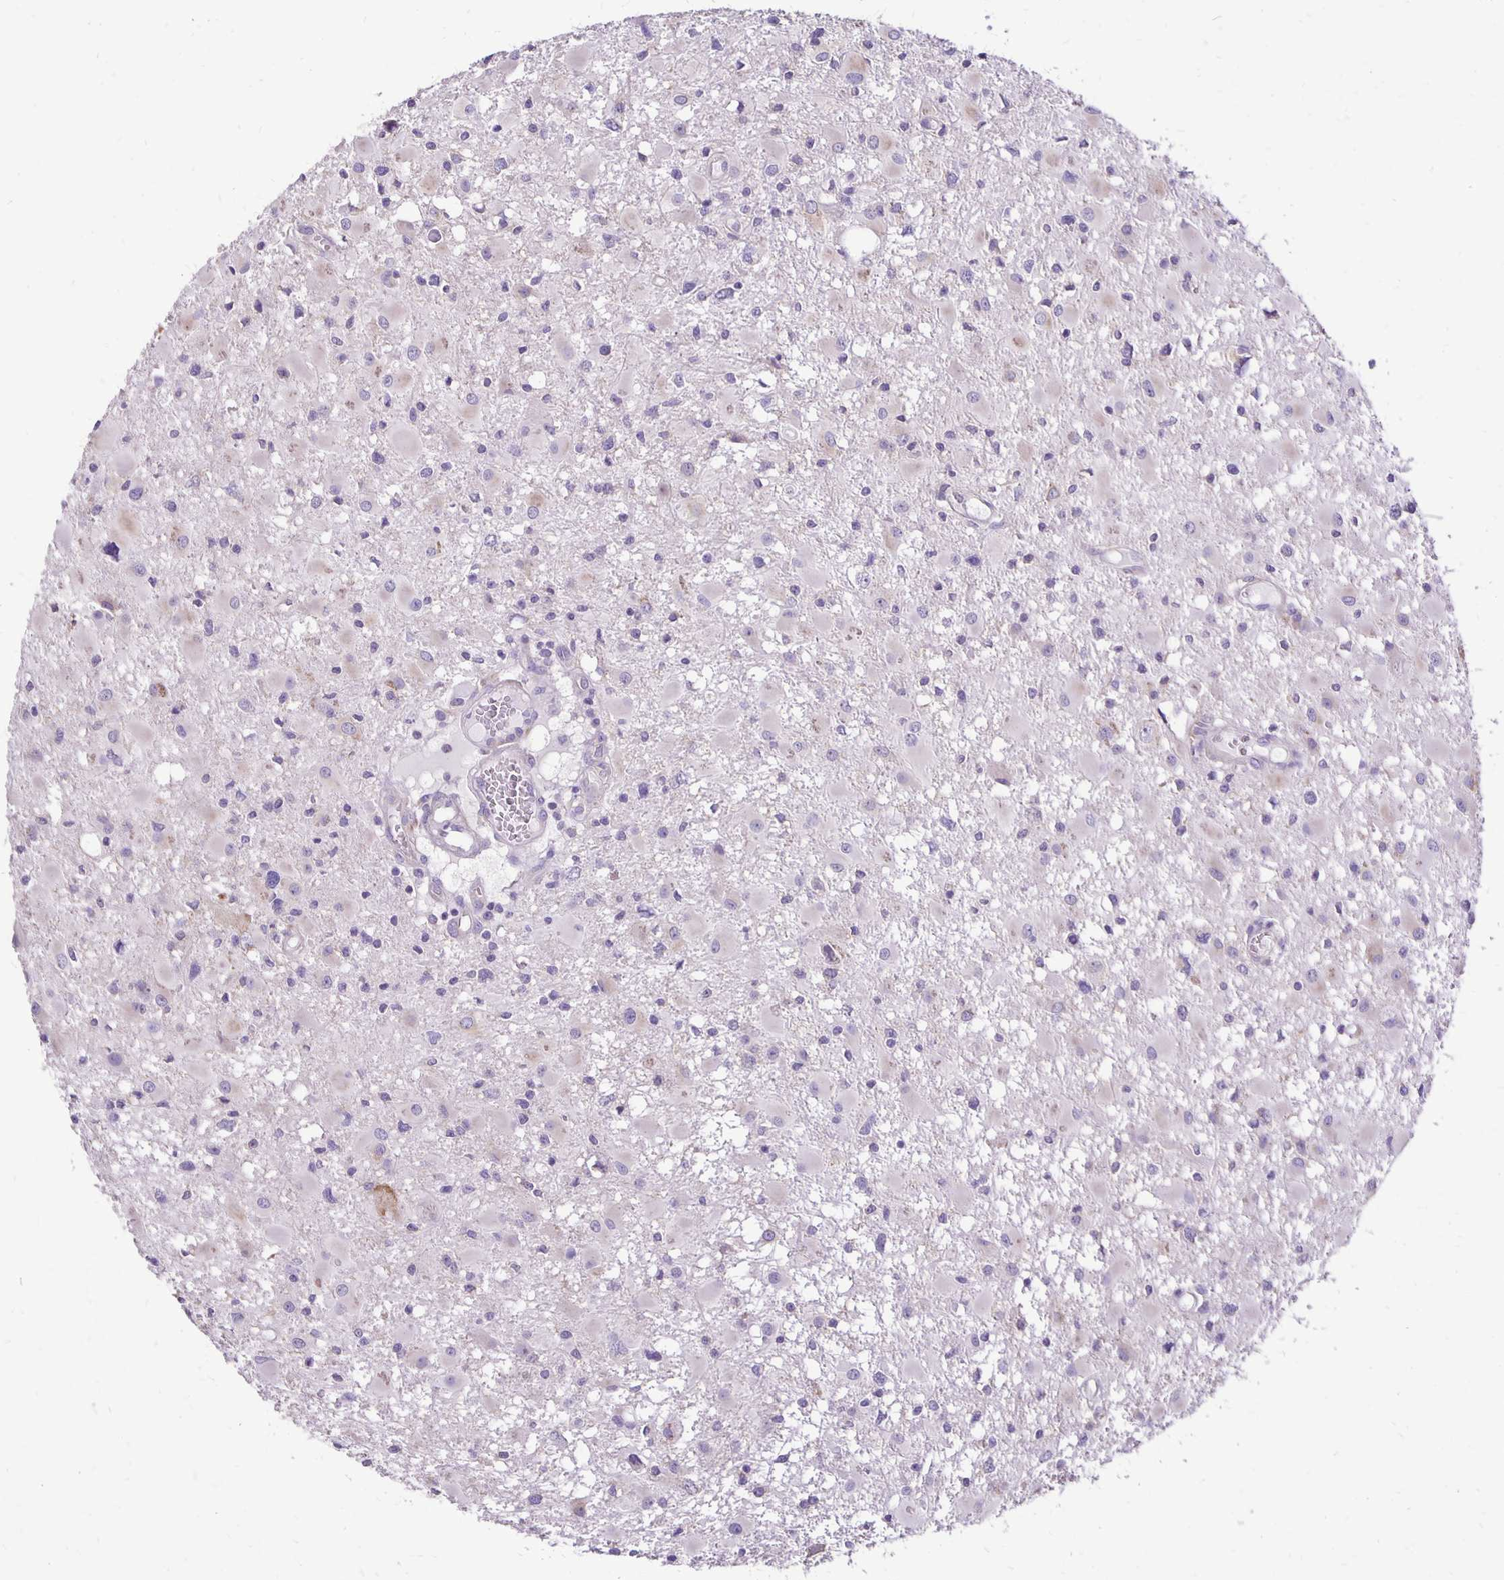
{"staining": {"intensity": "negative", "quantity": "none", "location": "none"}, "tissue": "glioma", "cell_type": "Tumor cells", "image_type": "cancer", "snomed": [{"axis": "morphology", "description": "Glioma, malignant, High grade"}, {"axis": "topography", "description": "Brain"}], "caption": "Photomicrograph shows no significant protein expression in tumor cells of high-grade glioma (malignant).", "gene": "ANKRD45", "patient": {"sex": "male", "age": 54}}